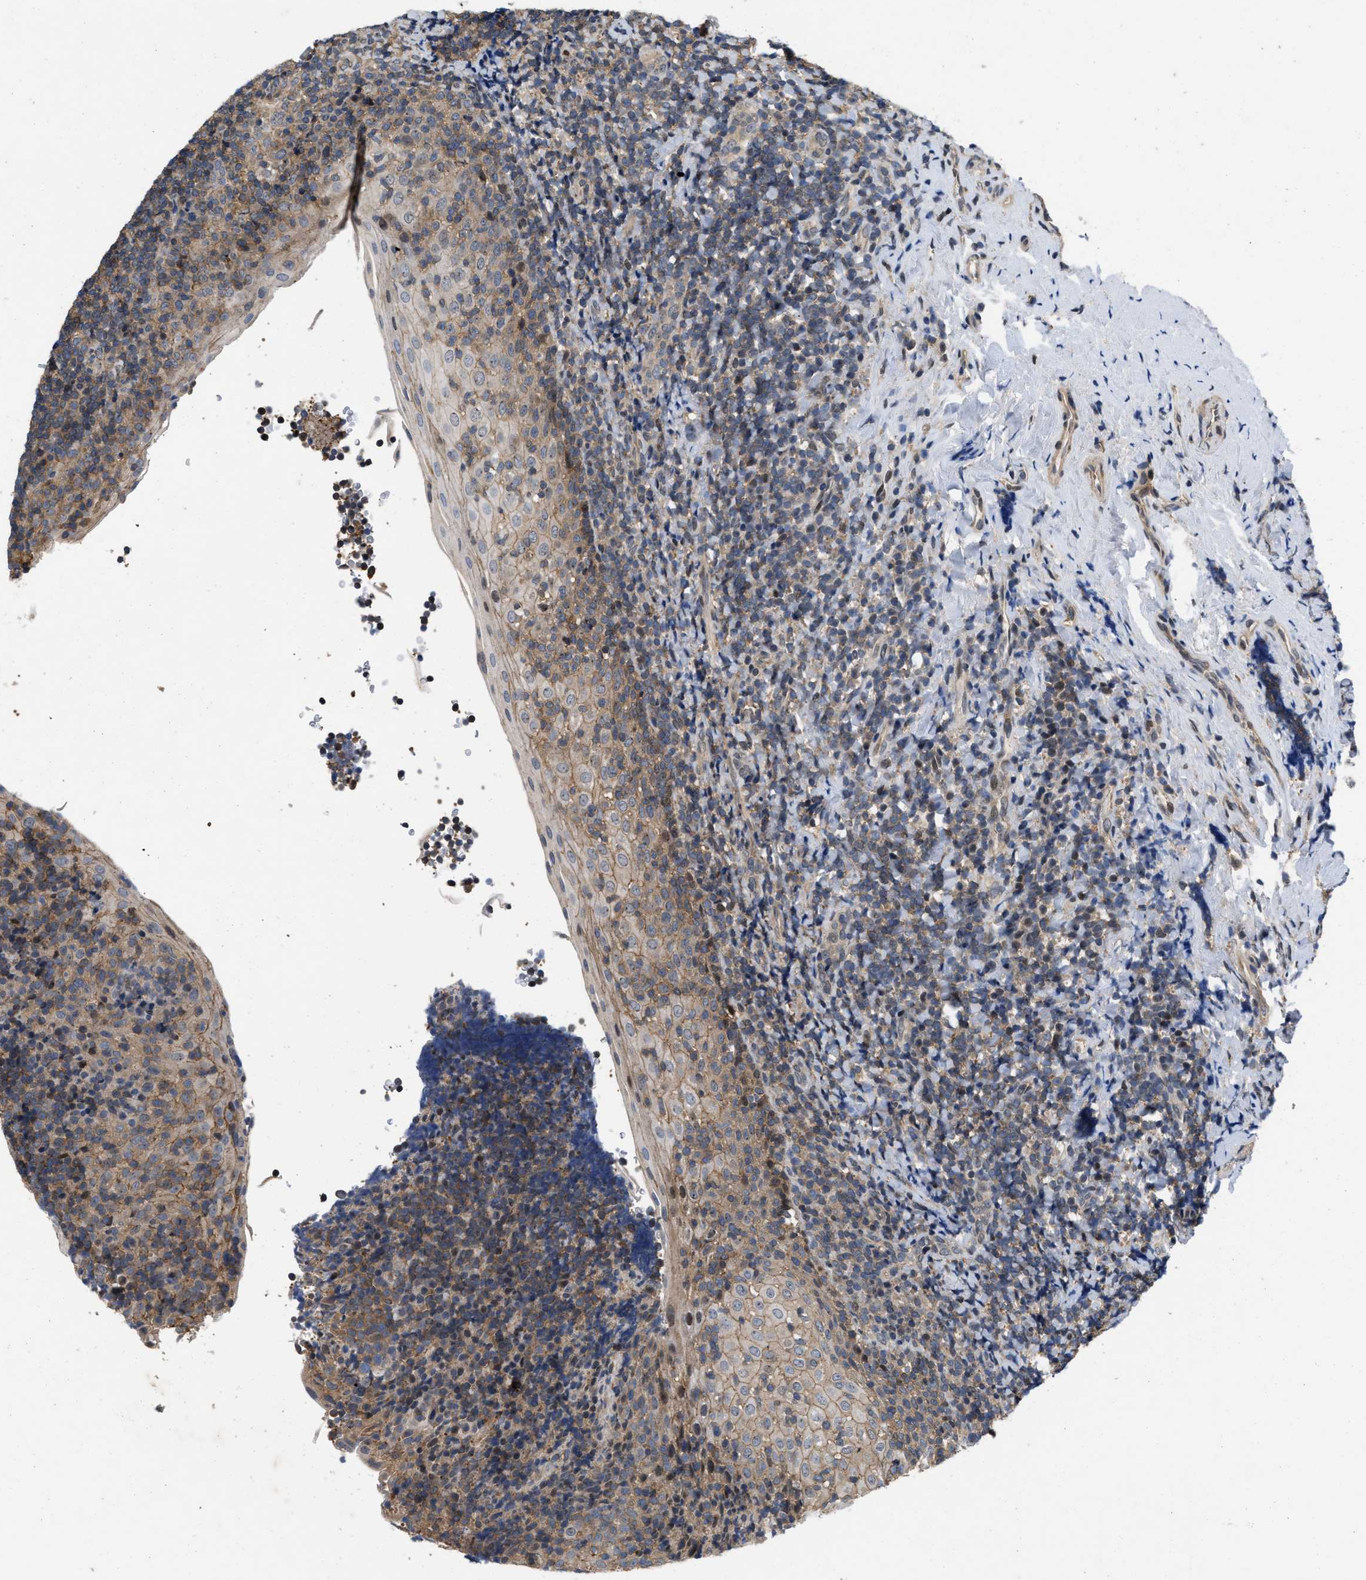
{"staining": {"intensity": "moderate", "quantity": ">75%", "location": "cytoplasmic/membranous"}, "tissue": "tonsil", "cell_type": "Germinal center cells", "image_type": "normal", "snomed": [{"axis": "morphology", "description": "Normal tissue, NOS"}, {"axis": "topography", "description": "Tonsil"}], "caption": "Moderate cytoplasmic/membranous expression is appreciated in approximately >75% of germinal center cells in benign tonsil.", "gene": "PRDM14", "patient": {"sex": "male", "age": 37}}